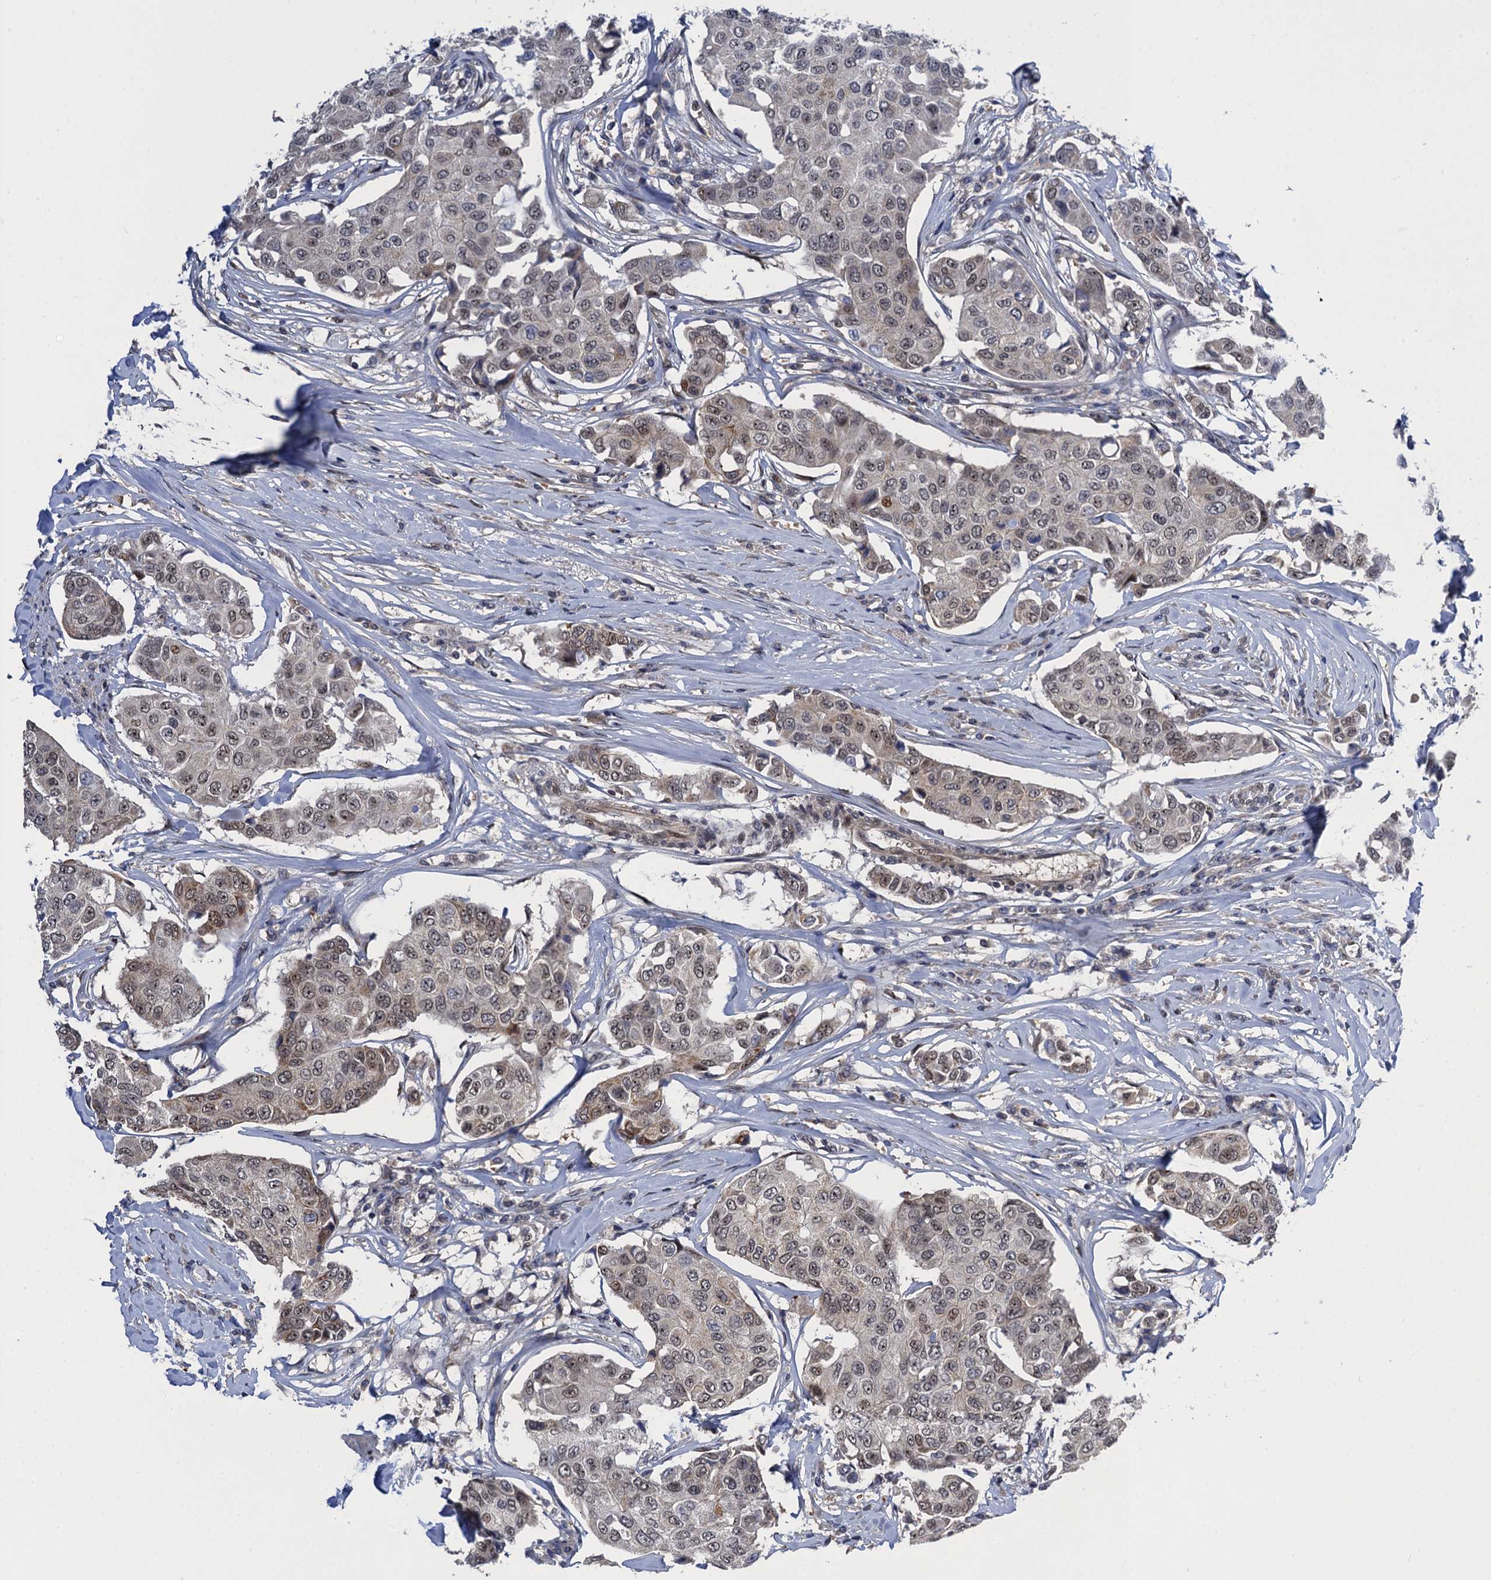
{"staining": {"intensity": "weak", "quantity": "25%-75%", "location": "nuclear"}, "tissue": "breast cancer", "cell_type": "Tumor cells", "image_type": "cancer", "snomed": [{"axis": "morphology", "description": "Duct carcinoma"}, {"axis": "topography", "description": "Breast"}], "caption": "Immunohistochemical staining of human breast cancer (invasive ductal carcinoma) shows low levels of weak nuclear protein positivity in approximately 25%-75% of tumor cells. (Brightfield microscopy of DAB IHC at high magnification).", "gene": "ZAR1L", "patient": {"sex": "female", "age": 80}}